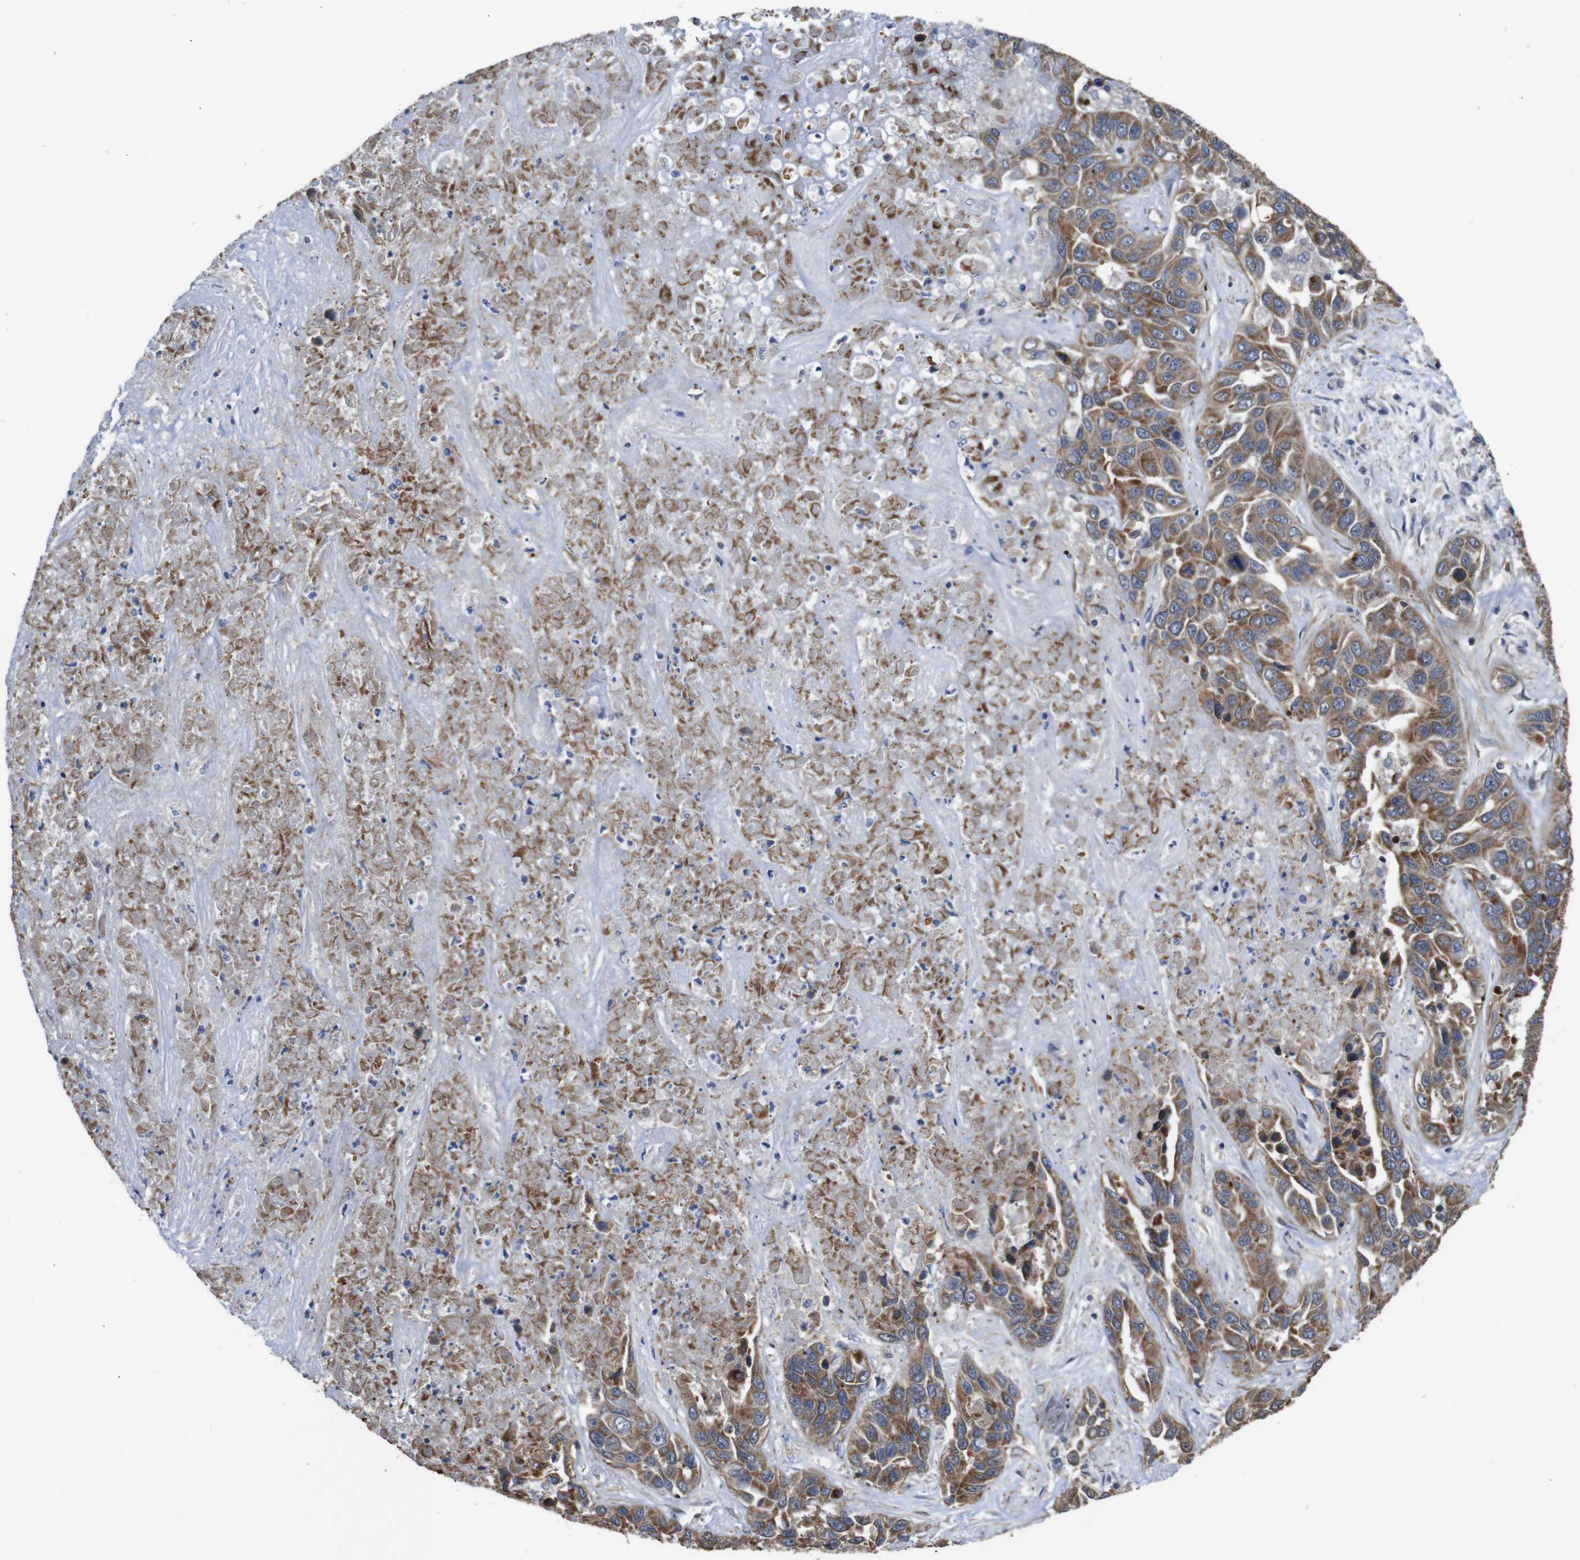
{"staining": {"intensity": "moderate", "quantity": ">75%", "location": "cytoplasmic/membranous"}, "tissue": "liver cancer", "cell_type": "Tumor cells", "image_type": "cancer", "snomed": [{"axis": "morphology", "description": "Cholangiocarcinoma"}, {"axis": "topography", "description": "Liver"}], "caption": "Protein analysis of liver cancer (cholangiocarcinoma) tissue shows moderate cytoplasmic/membranous staining in about >75% of tumor cells. The staining was performed using DAB (3,3'-diaminobenzidine) to visualize the protein expression in brown, while the nuclei were stained in blue with hematoxylin (Magnification: 20x).", "gene": "ATP7B", "patient": {"sex": "female", "age": 52}}